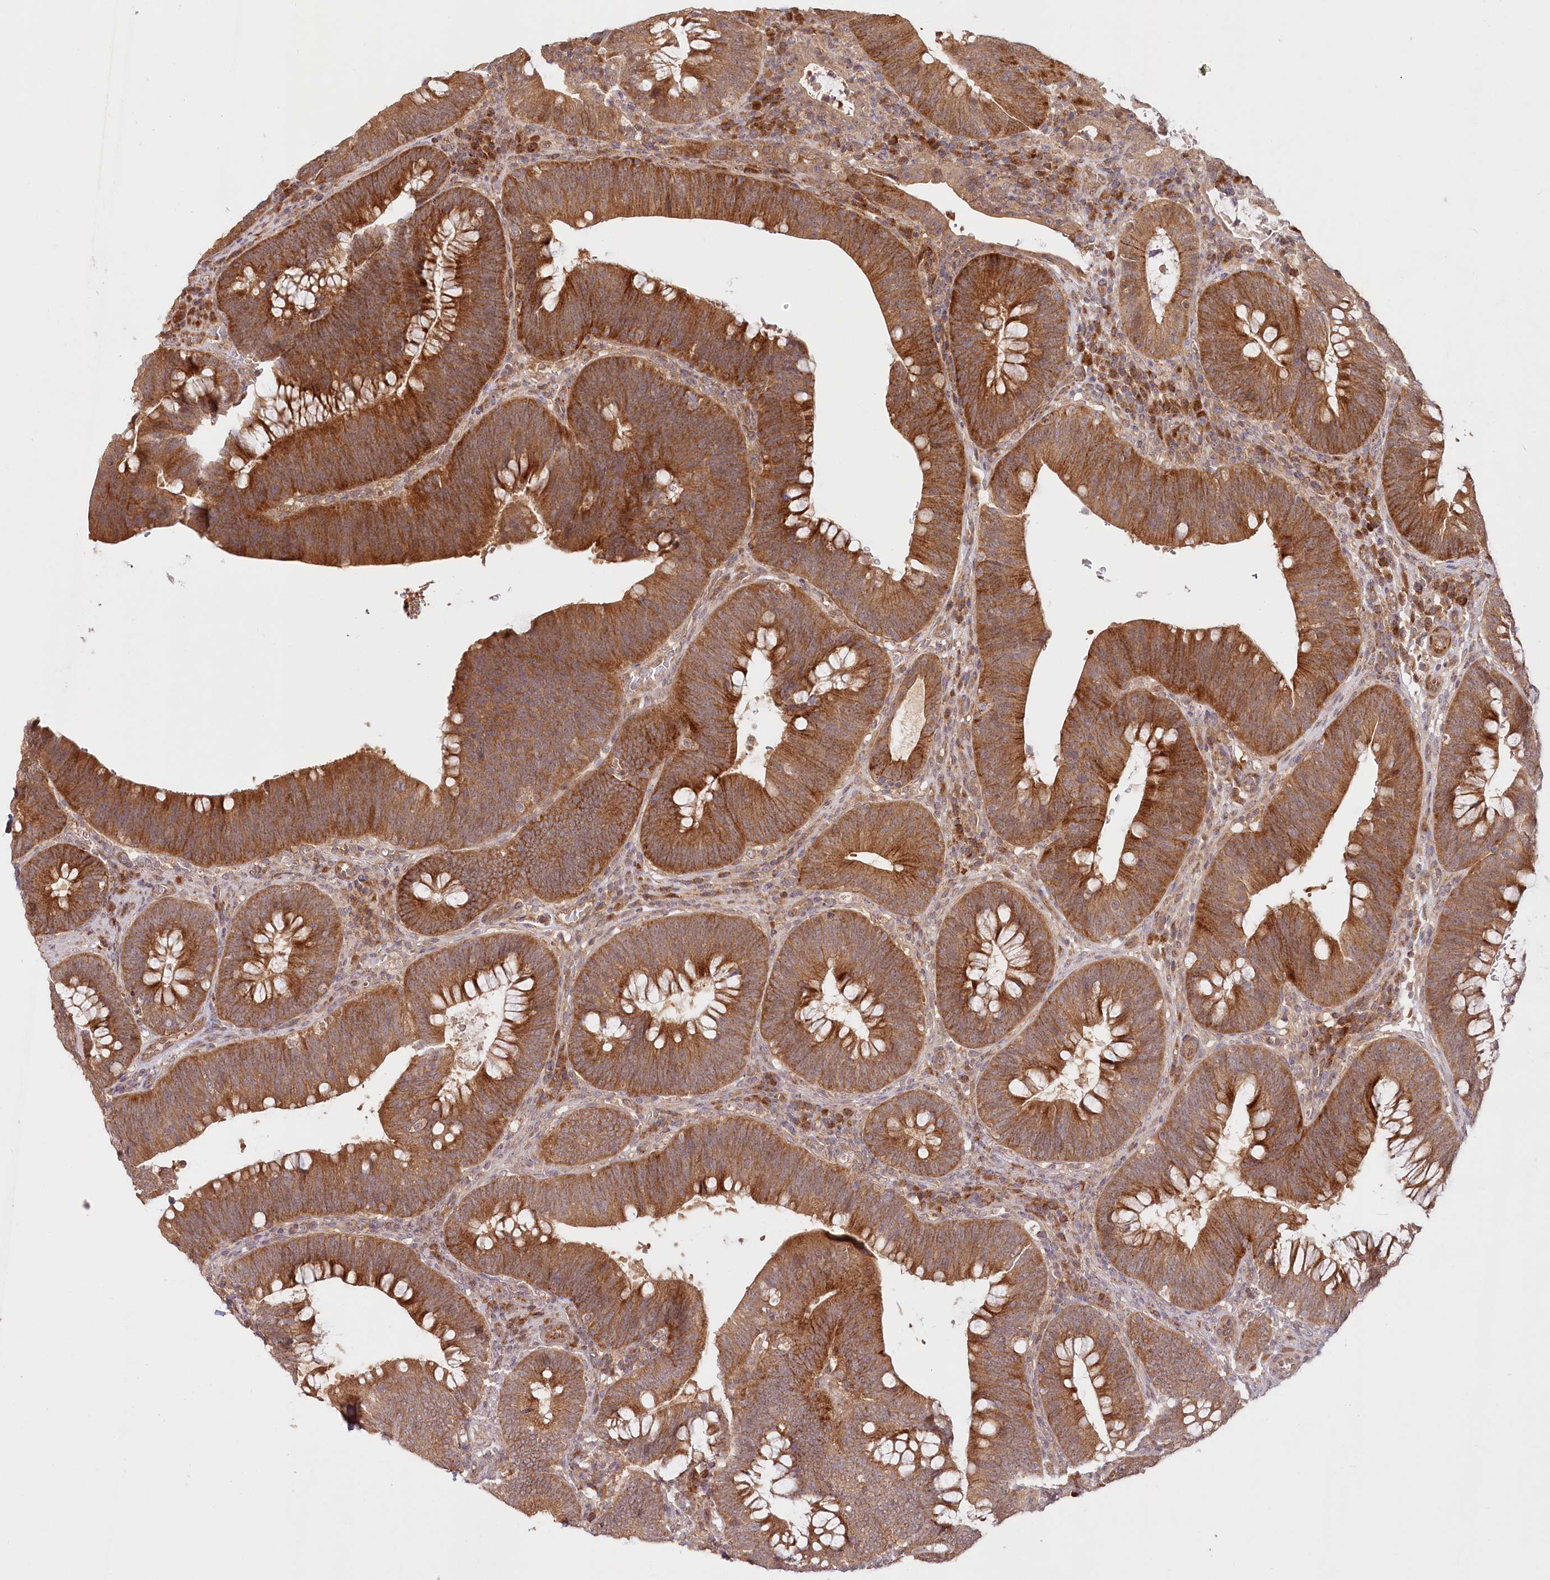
{"staining": {"intensity": "moderate", "quantity": ">75%", "location": "cytoplasmic/membranous"}, "tissue": "colorectal cancer", "cell_type": "Tumor cells", "image_type": "cancer", "snomed": [{"axis": "morphology", "description": "Normal tissue, NOS"}, {"axis": "topography", "description": "Colon"}], "caption": "A micrograph of colorectal cancer stained for a protein shows moderate cytoplasmic/membranous brown staining in tumor cells.", "gene": "CEP70", "patient": {"sex": "female", "age": 82}}